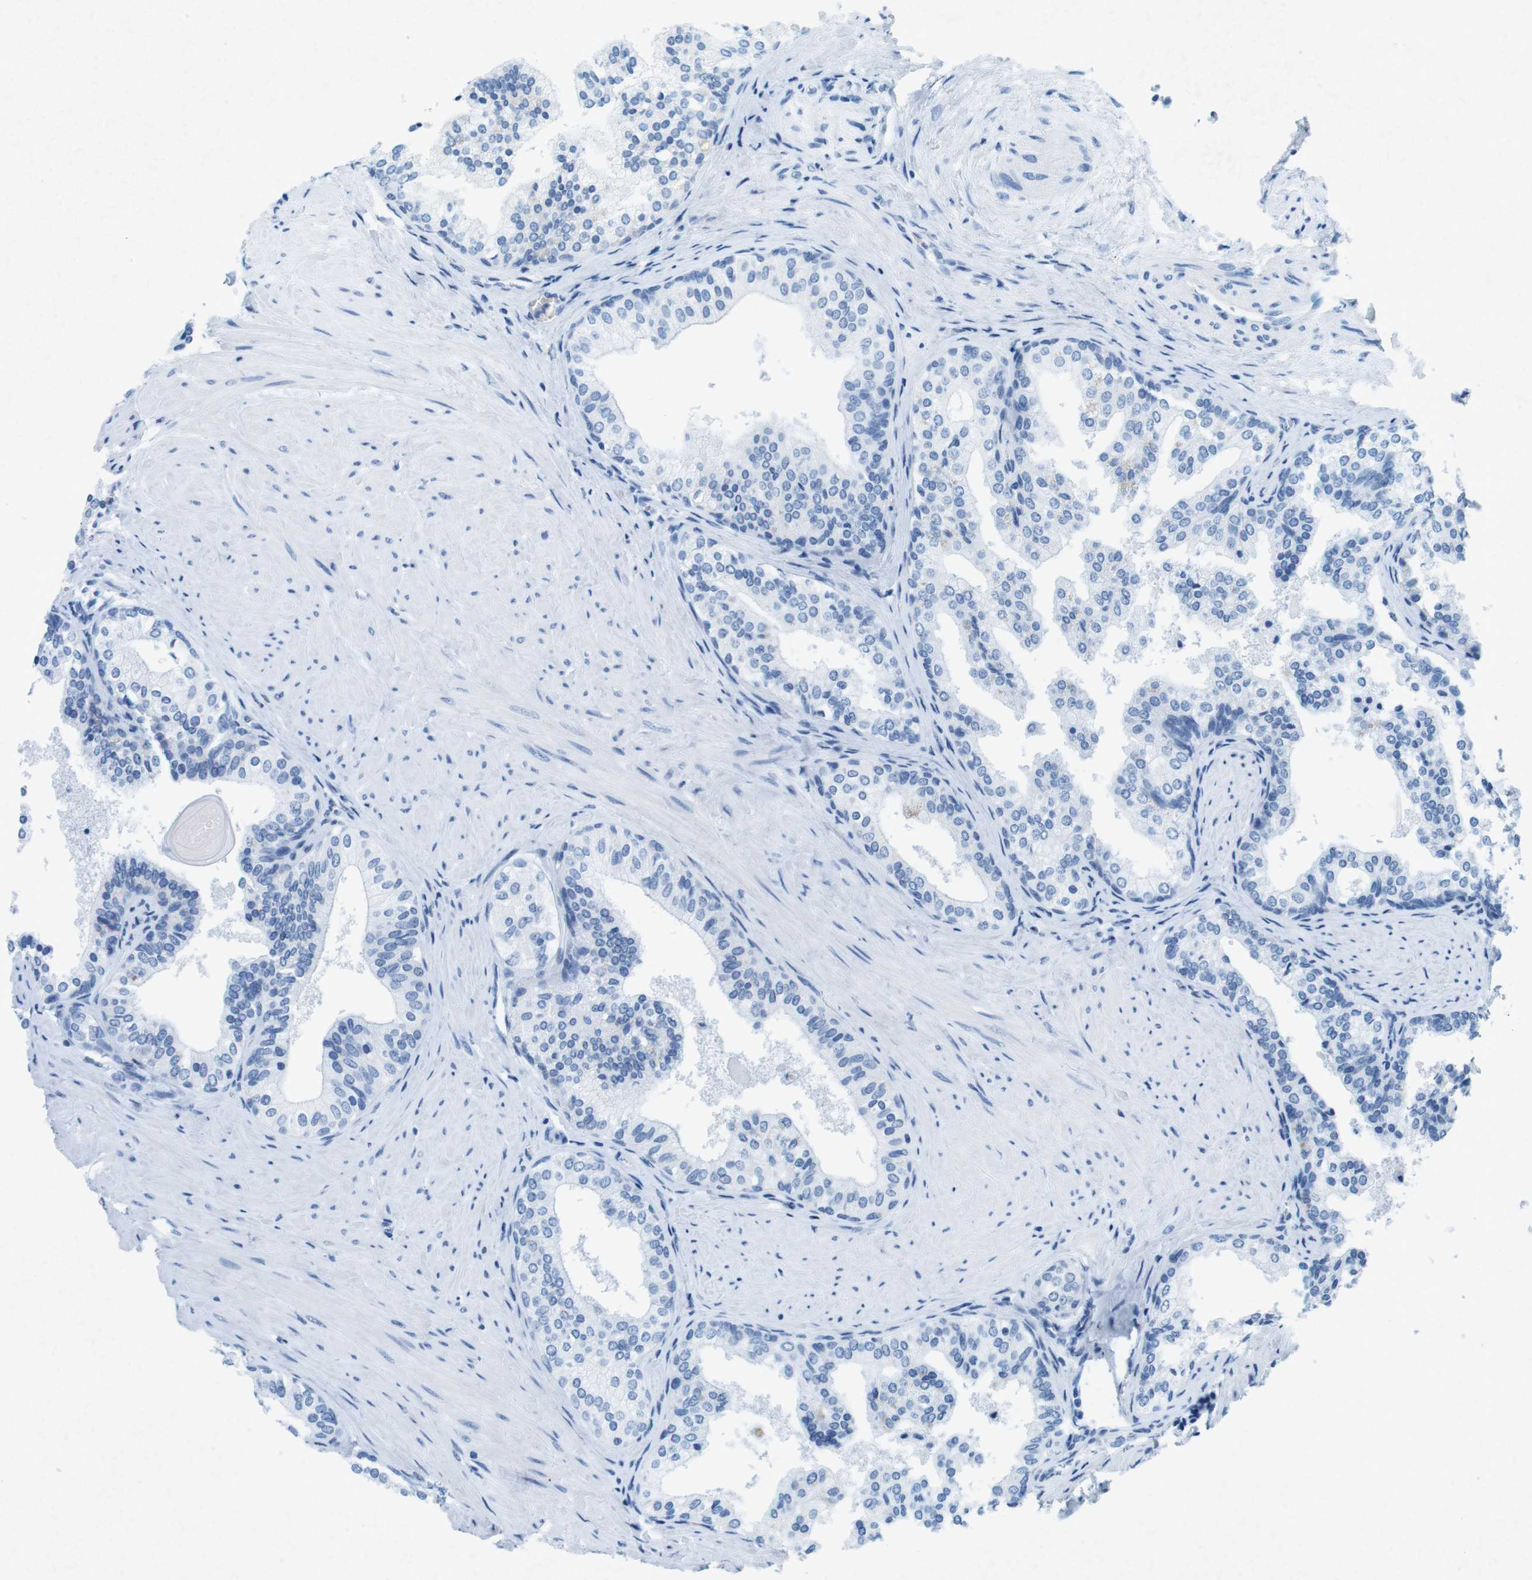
{"staining": {"intensity": "negative", "quantity": "none", "location": "none"}, "tissue": "prostate cancer", "cell_type": "Tumor cells", "image_type": "cancer", "snomed": [{"axis": "morphology", "description": "Adenocarcinoma, Low grade"}, {"axis": "topography", "description": "Prostate"}], "caption": "The photomicrograph reveals no significant expression in tumor cells of prostate cancer (adenocarcinoma (low-grade)). The staining was performed using DAB to visualize the protein expression in brown, while the nuclei were stained in blue with hematoxylin (Magnification: 20x).", "gene": "CTAG1B", "patient": {"sex": "male", "age": 60}}